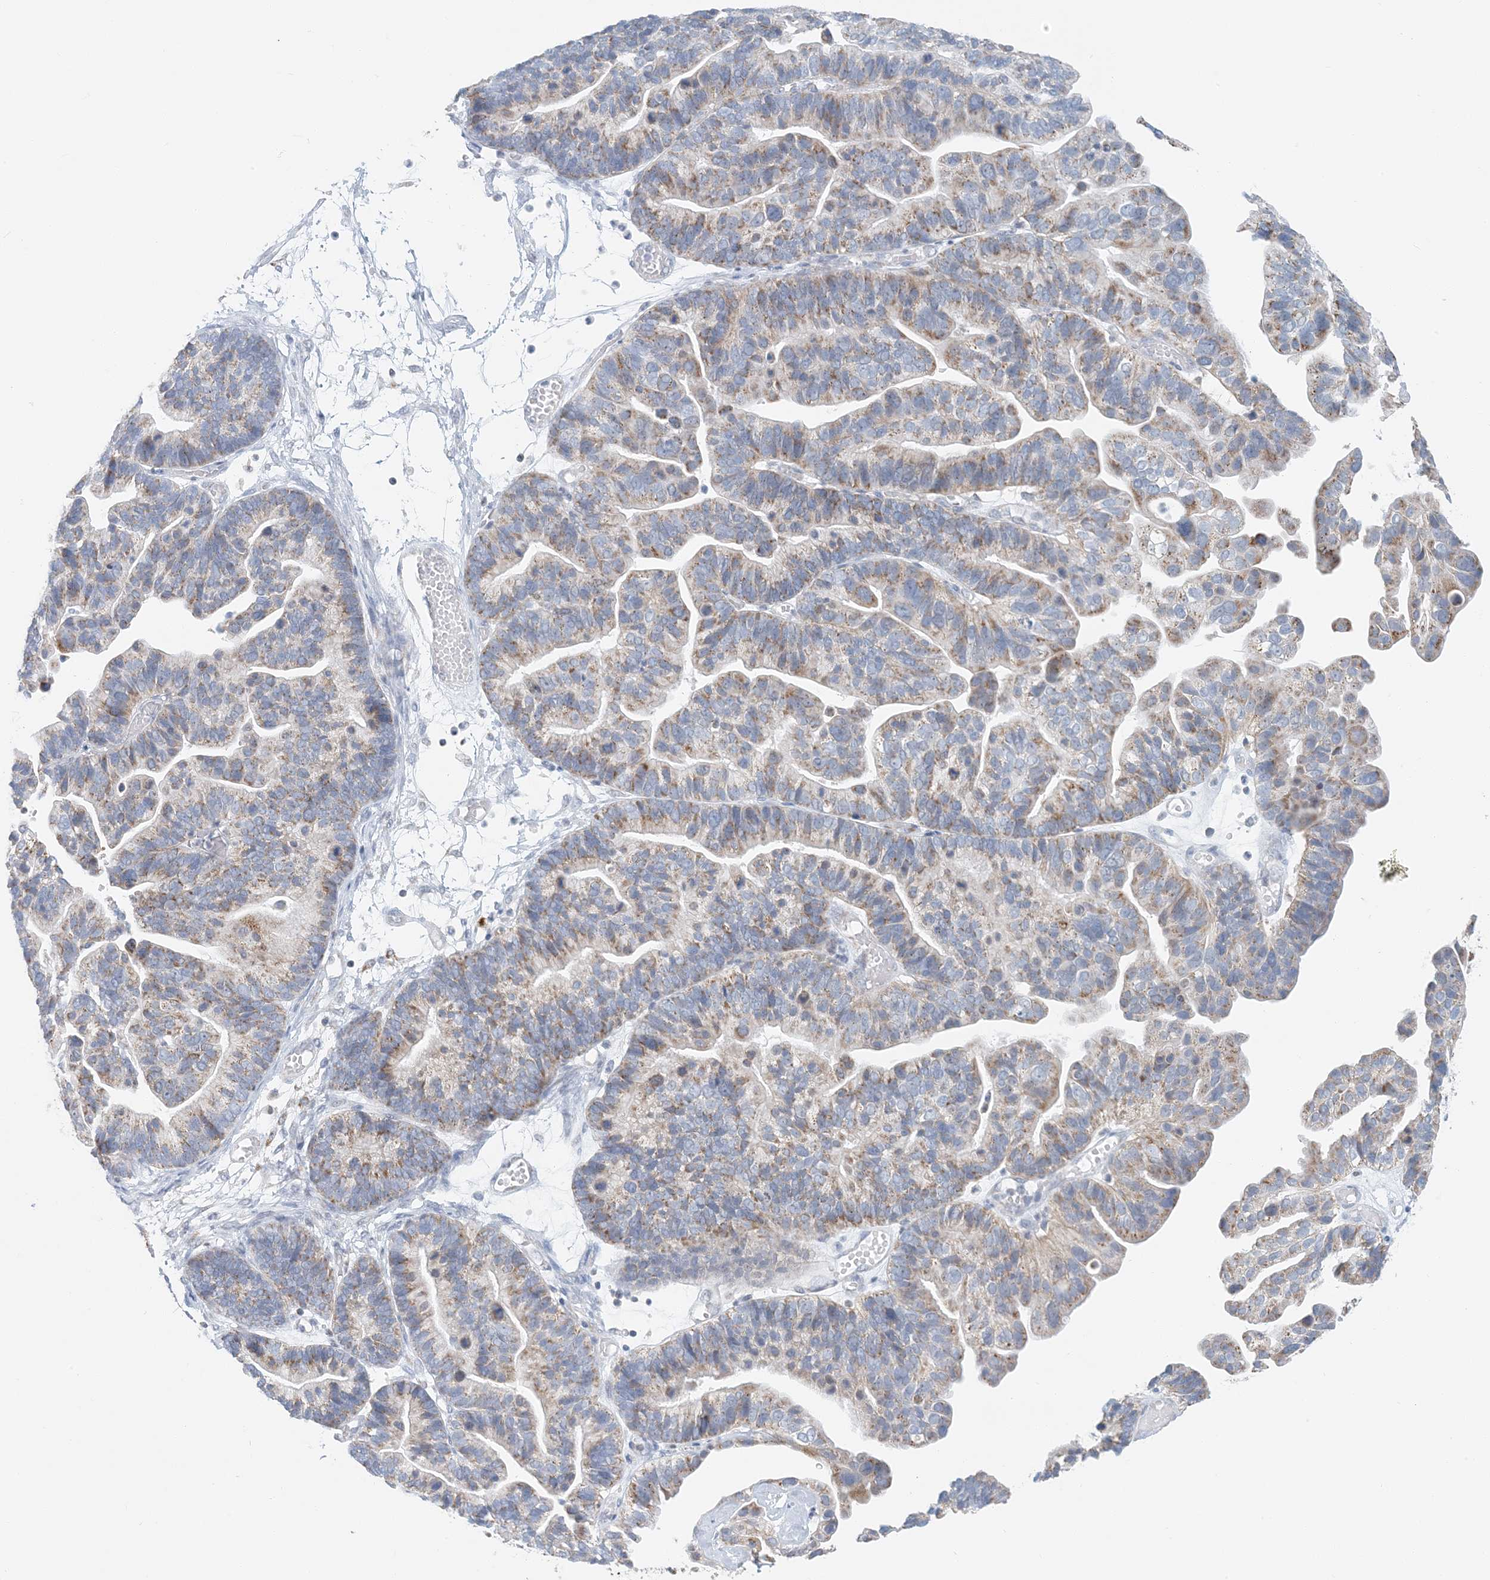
{"staining": {"intensity": "weak", "quantity": ">75%", "location": "cytoplasmic/membranous"}, "tissue": "ovarian cancer", "cell_type": "Tumor cells", "image_type": "cancer", "snomed": [{"axis": "morphology", "description": "Cystadenocarcinoma, serous, NOS"}, {"axis": "topography", "description": "Ovary"}], "caption": "The histopathology image exhibits staining of serous cystadenocarcinoma (ovarian), revealing weak cytoplasmic/membranous protein staining (brown color) within tumor cells.", "gene": "BDH1", "patient": {"sex": "female", "age": 56}}